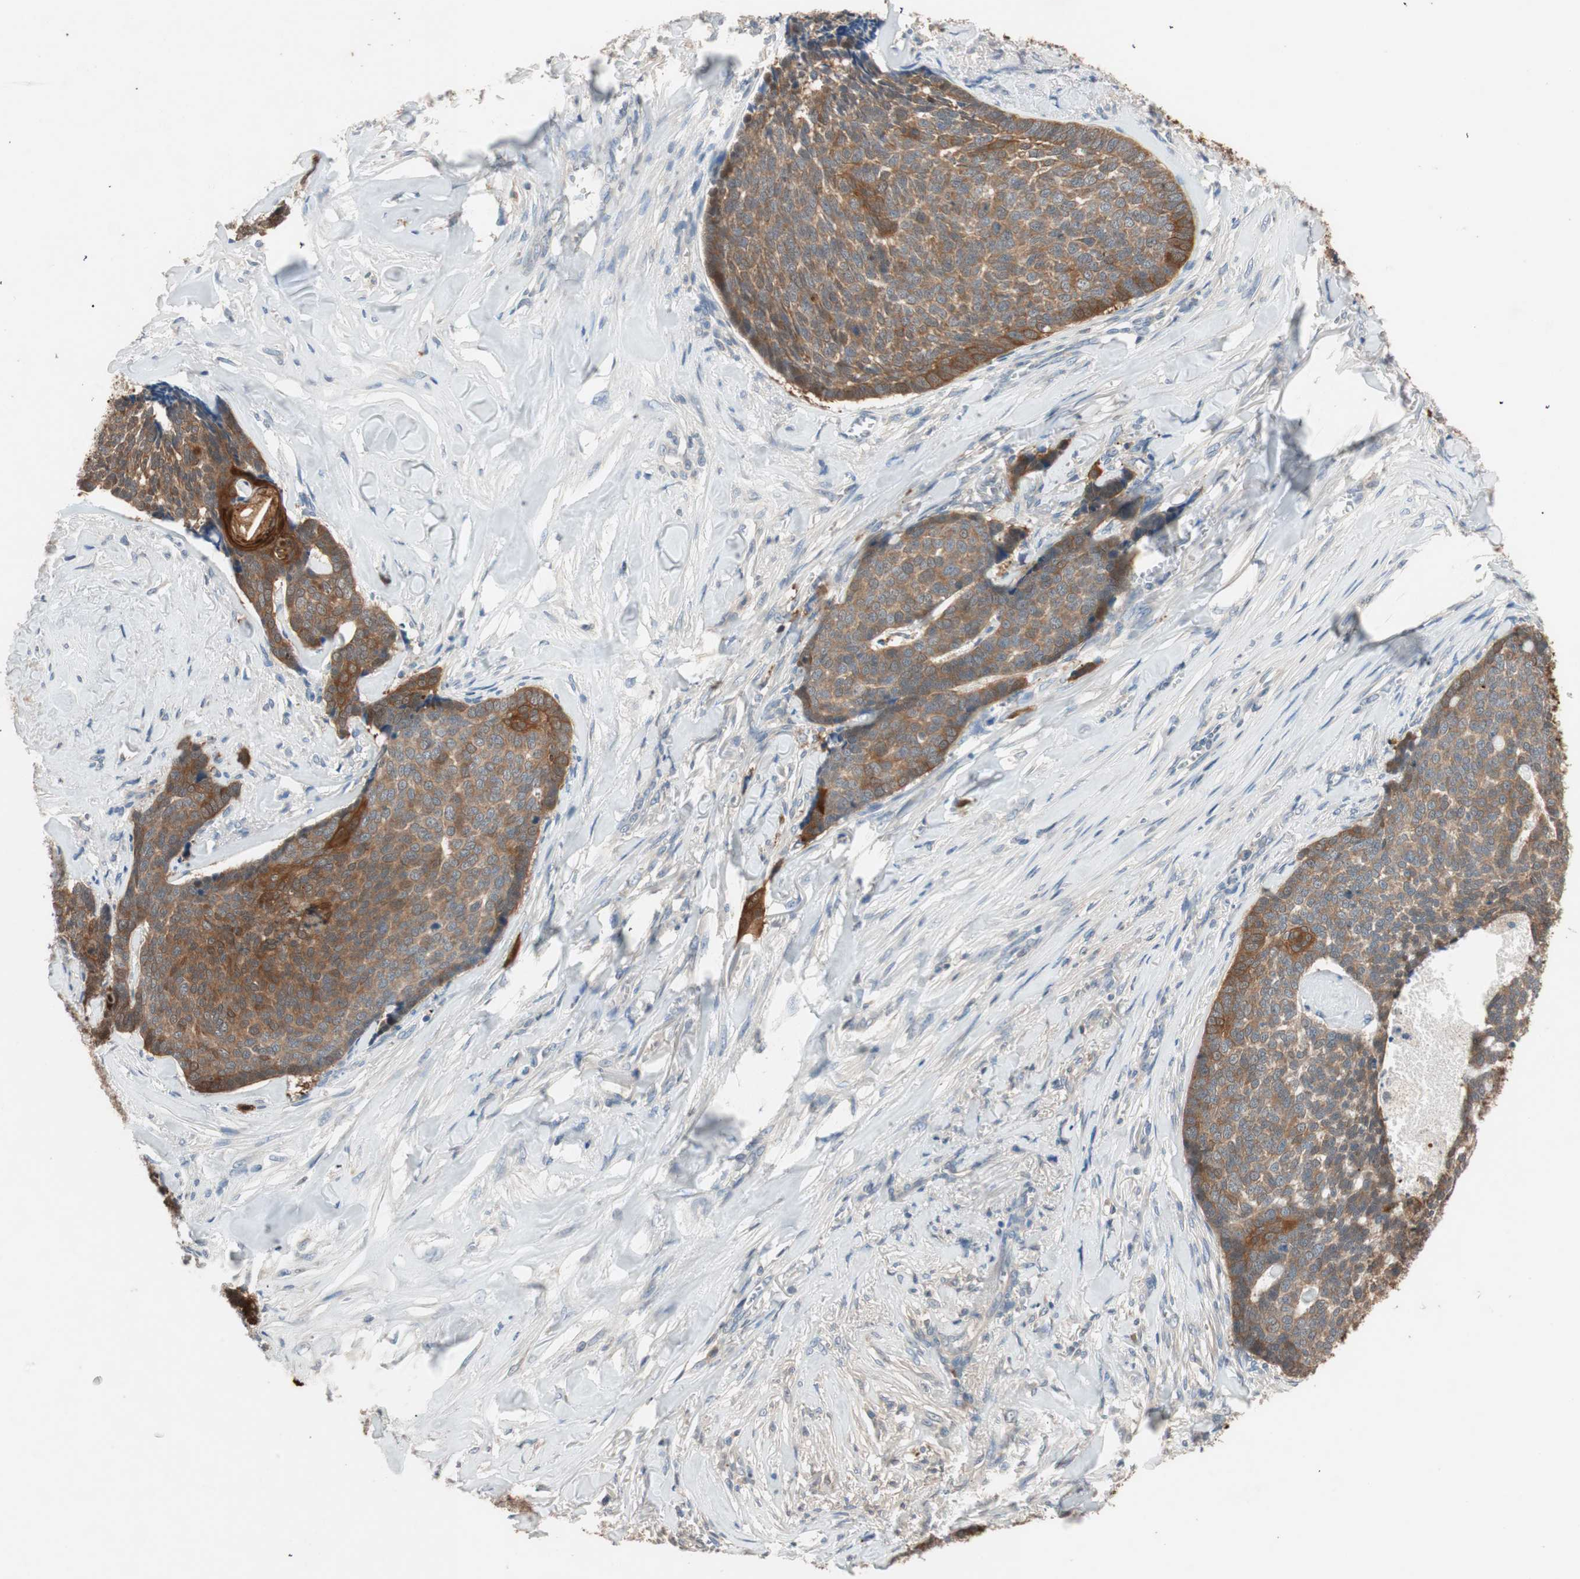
{"staining": {"intensity": "moderate", "quantity": "<25%", "location": "cytoplasmic/membranous"}, "tissue": "skin cancer", "cell_type": "Tumor cells", "image_type": "cancer", "snomed": [{"axis": "morphology", "description": "Basal cell carcinoma"}, {"axis": "topography", "description": "Skin"}], "caption": "Basal cell carcinoma (skin) stained with DAB (3,3'-diaminobenzidine) immunohistochemistry displays low levels of moderate cytoplasmic/membranous expression in approximately <25% of tumor cells. (brown staining indicates protein expression, while blue staining denotes nuclei).", "gene": "SERPINB5", "patient": {"sex": "male", "age": 84}}